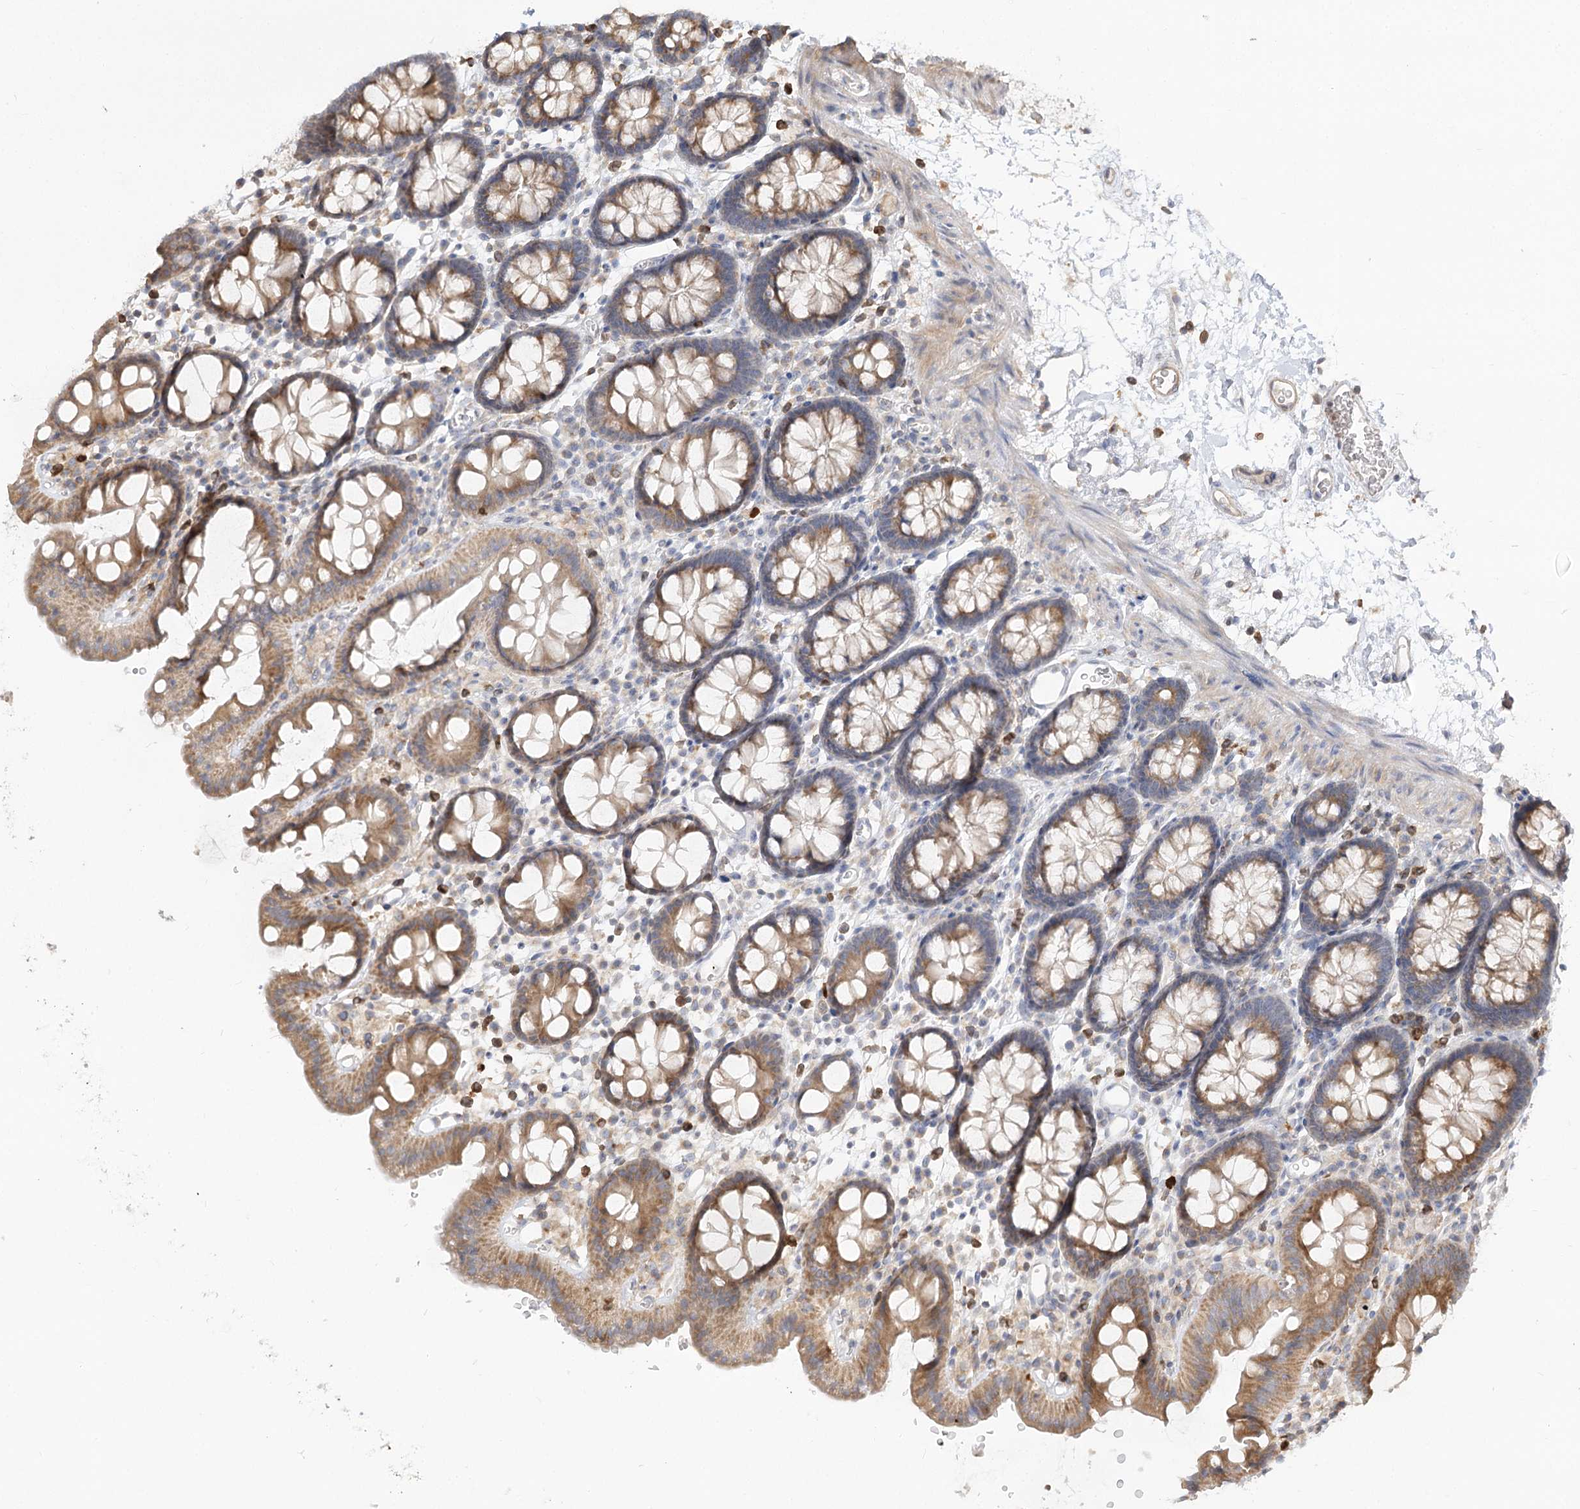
{"staining": {"intensity": "weak", "quantity": ">75%", "location": "cytoplasmic/membranous"}, "tissue": "colon", "cell_type": "Endothelial cells", "image_type": "normal", "snomed": [{"axis": "morphology", "description": "Normal tissue, NOS"}, {"axis": "topography", "description": "Colon"}], "caption": "Immunohistochemistry staining of unremarkable colon, which demonstrates low levels of weak cytoplasmic/membranous expression in approximately >75% of endothelial cells indicating weak cytoplasmic/membranous protein expression. The staining was performed using DAB (3,3'-diaminobenzidine) (brown) for protein detection and nuclei were counterstained in hematoxylin (blue).", "gene": "MTMR3", "patient": {"sex": "male", "age": 75}}